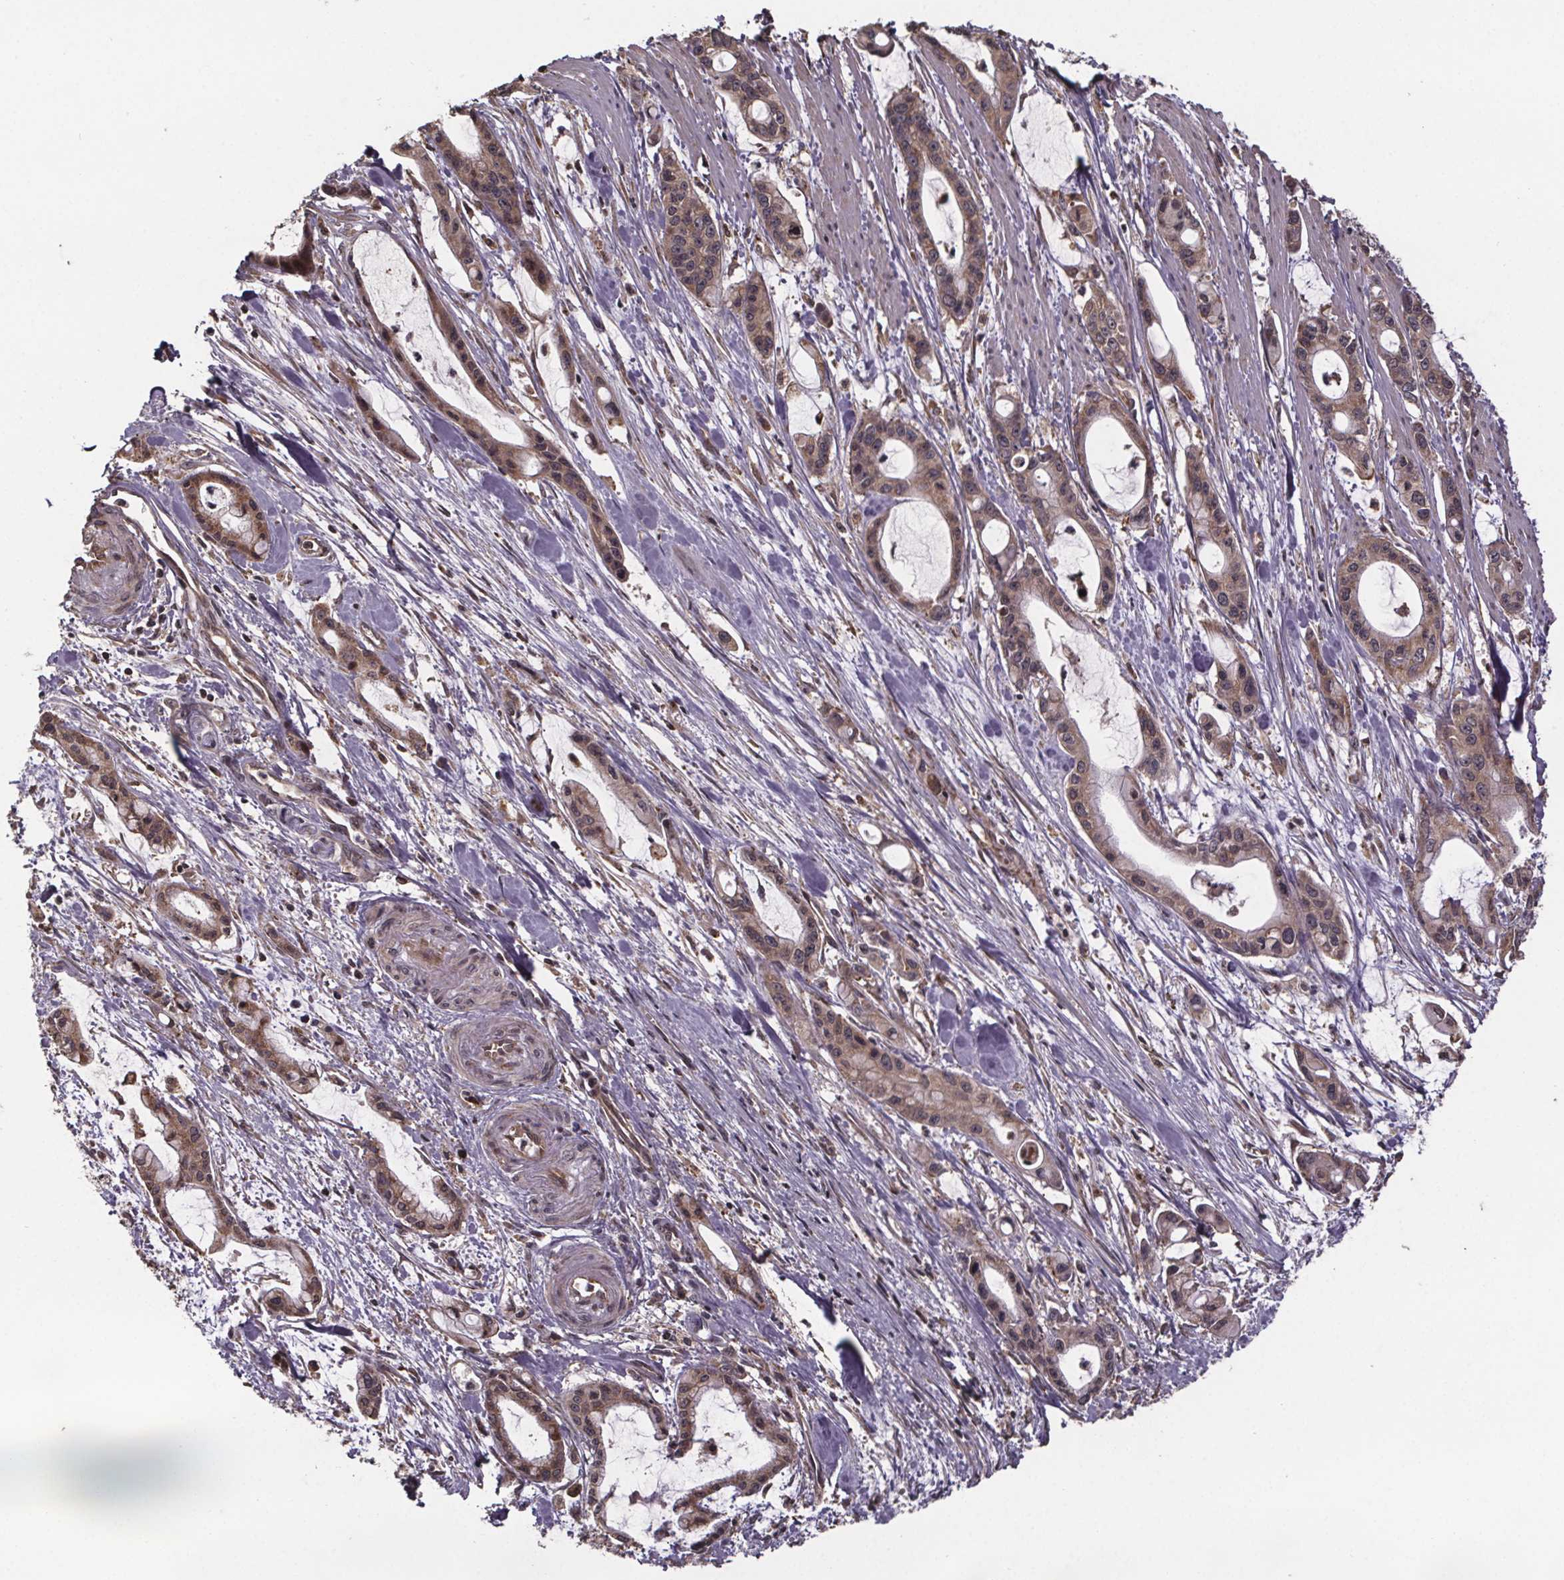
{"staining": {"intensity": "moderate", "quantity": ">75%", "location": "cytoplasmic/membranous"}, "tissue": "pancreatic cancer", "cell_type": "Tumor cells", "image_type": "cancer", "snomed": [{"axis": "morphology", "description": "Adenocarcinoma, NOS"}, {"axis": "topography", "description": "Pancreas"}], "caption": "Brown immunohistochemical staining in human pancreatic cancer shows moderate cytoplasmic/membranous expression in about >75% of tumor cells. The staining is performed using DAB brown chromogen to label protein expression. The nuclei are counter-stained blue using hematoxylin.", "gene": "SAT1", "patient": {"sex": "male", "age": 48}}